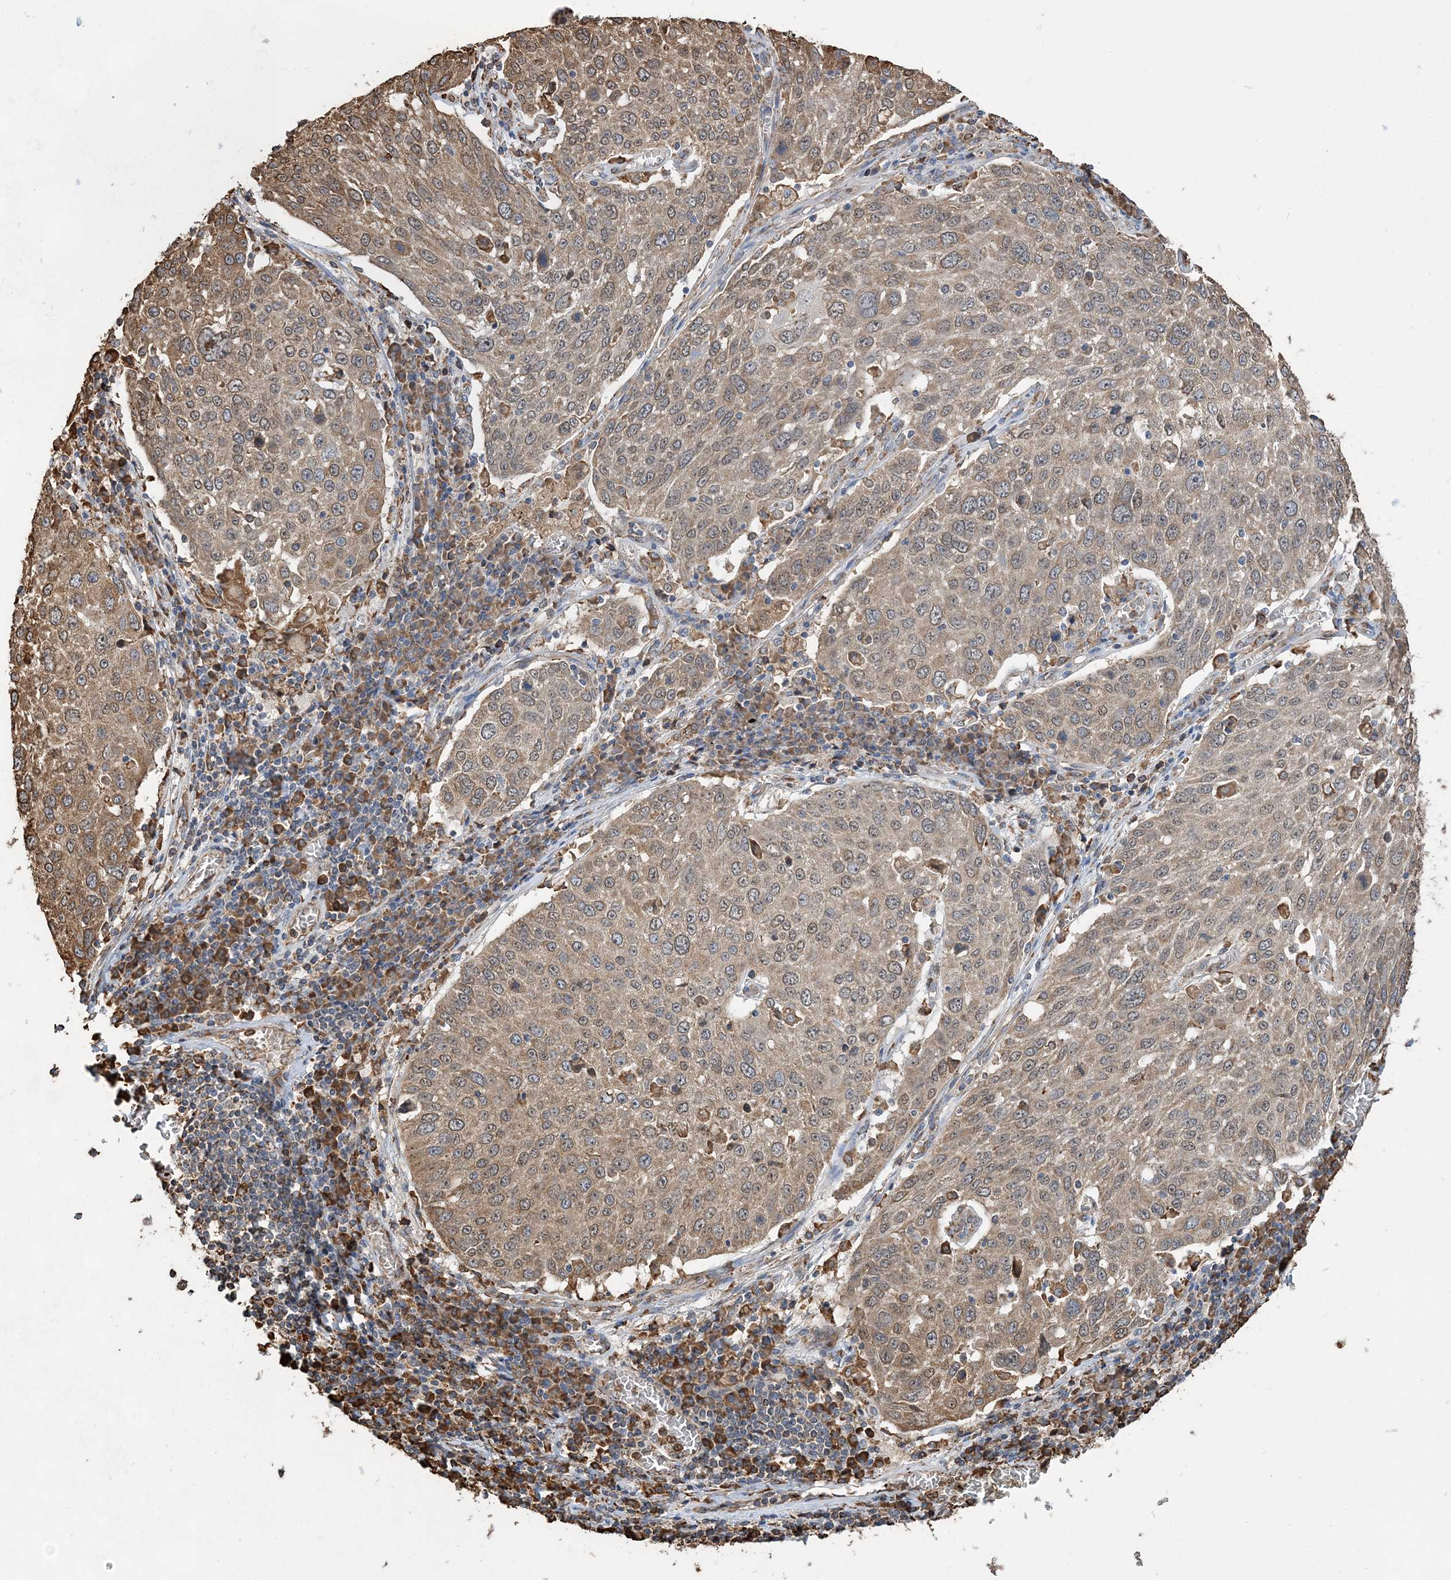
{"staining": {"intensity": "weak", "quantity": ">75%", "location": "cytoplasmic/membranous"}, "tissue": "lung cancer", "cell_type": "Tumor cells", "image_type": "cancer", "snomed": [{"axis": "morphology", "description": "Squamous cell carcinoma, NOS"}, {"axis": "topography", "description": "Lung"}], "caption": "Weak cytoplasmic/membranous staining is identified in about >75% of tumor cells in lung cancer (squamous cell carcinoma). (DAB (3,3'-diaminobenzidine) = brown stain, brightfield microscopy at high magnification).", "gene": "WDR12", "patient": {"sex": "male", "age": 65}}